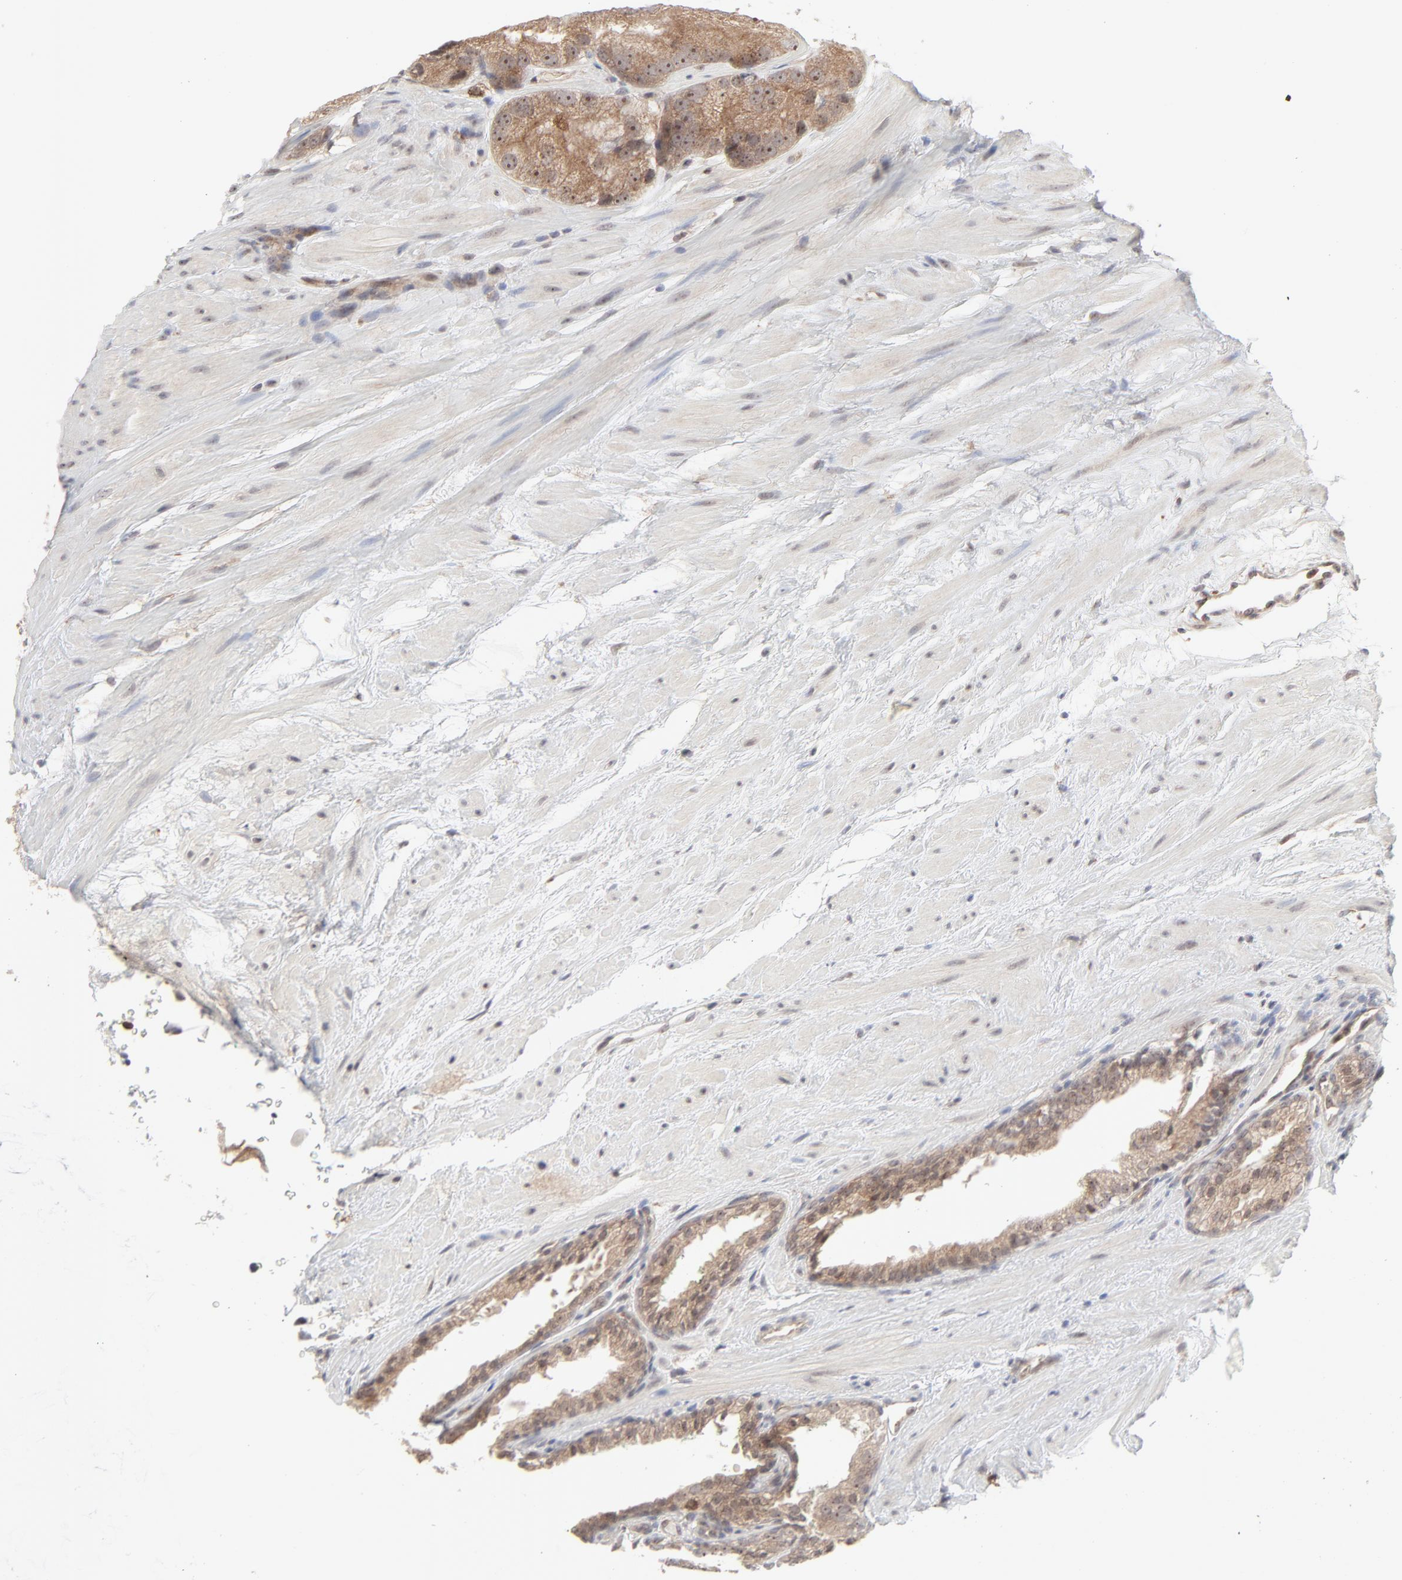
{"staining": {"intensity": "moderate", "quantity": ">75%", "location": "cytoplasmic/membranous"}, "tissue": "prostate cancer", "cell_type": "Tumor cells", "image_type": "cancer", "snomed": [{"axis": "morphology", "description": "Adenocarcinoma, Low grade"}, {"axis": "topography", "description": "Prostate"}], "caption": "DAB immunohistochemical staining of prostate cancer (low-grade adenocarcinoma) demonstrates moderate cytoplasmic/membranous protein staining in approximately >75% of tumor cells.", "gene": "RAB5C", "patient": {"sex": "male", "age": 69}}